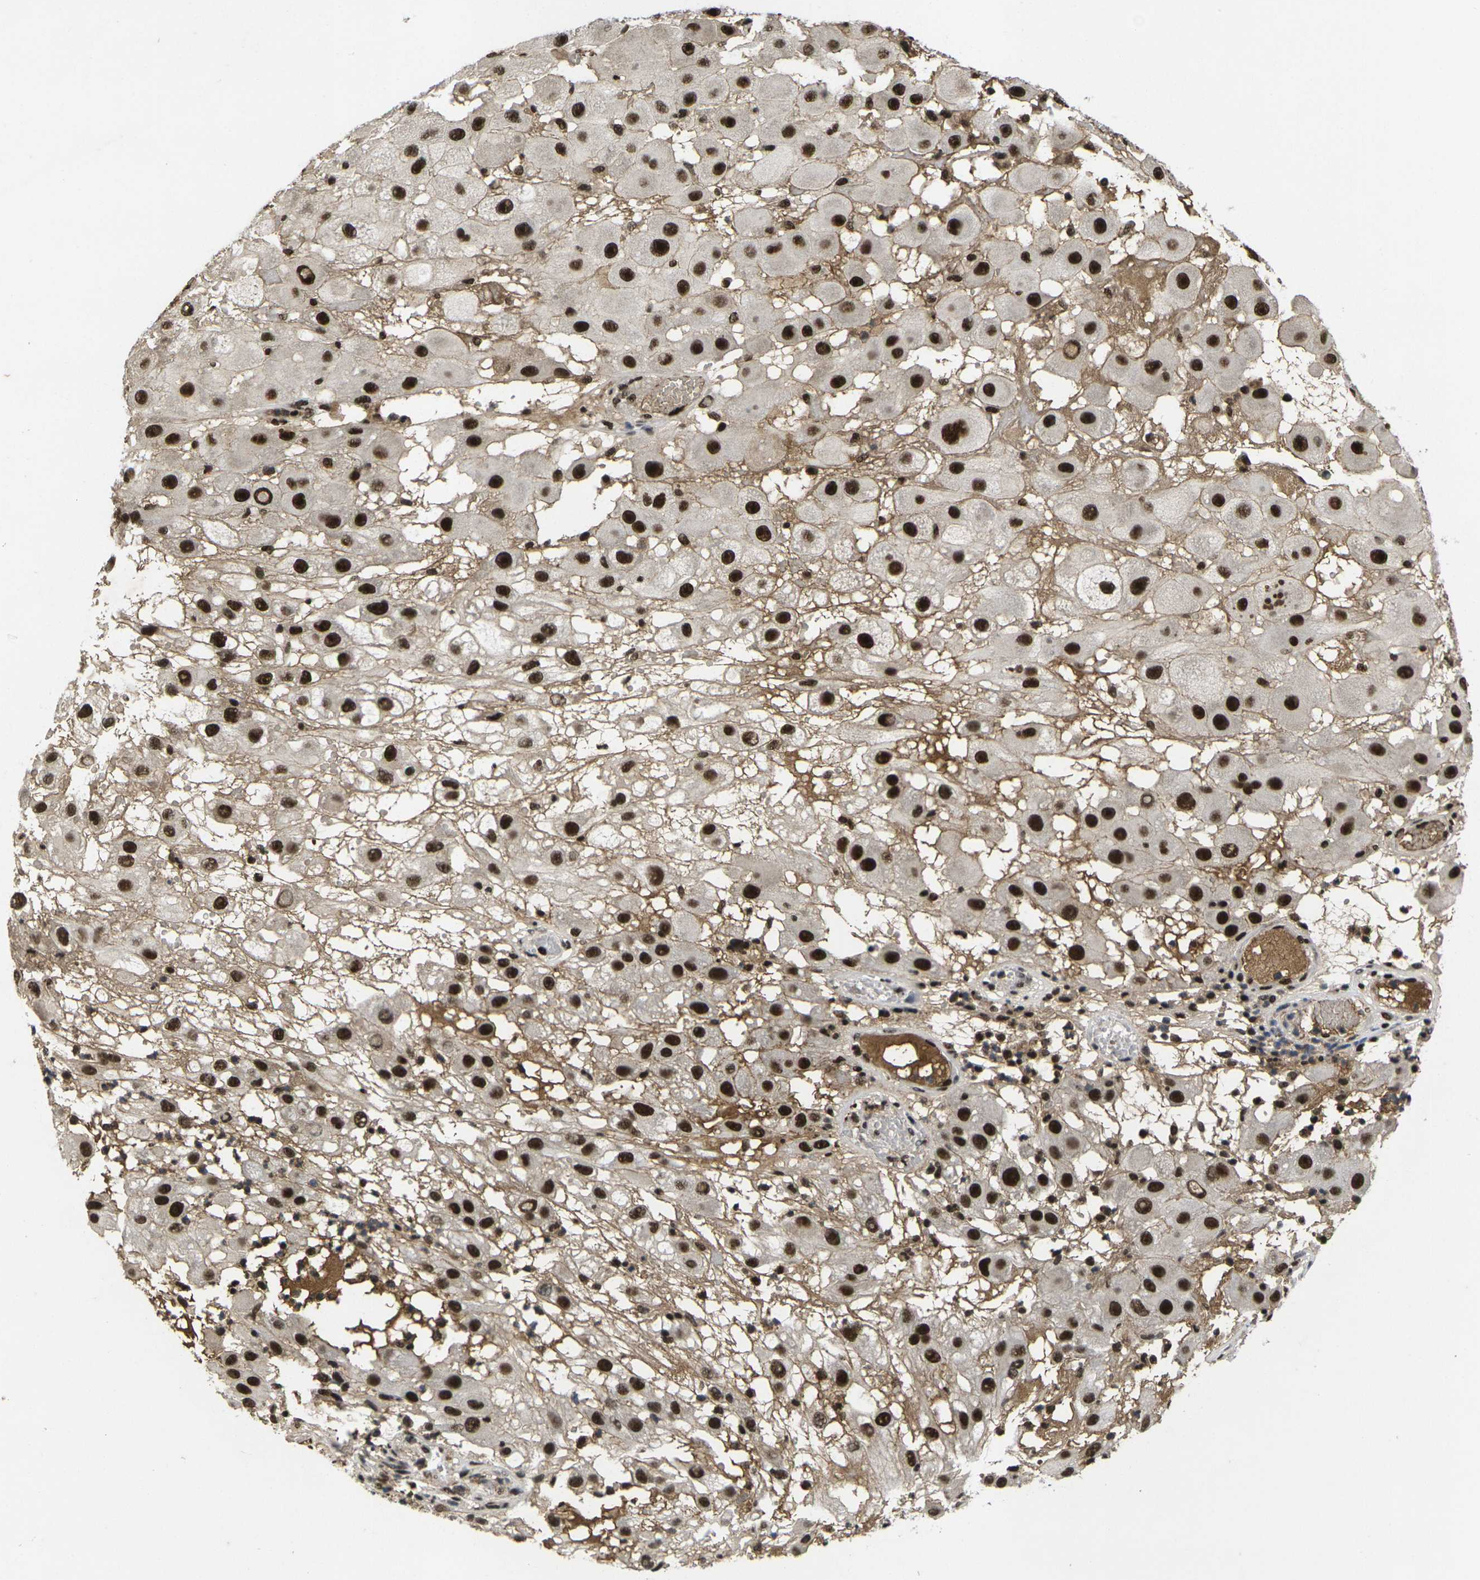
{"staining": {"intensity": "strong", "quantity": ">75%", "location": "nuclear"}, "tissue": "melanoma", "cell_type": "Tumor cells", "image_type": "cancer", "snomed": [{"axis": "morphology", "description": "Malignant melanoma, NOS"}, {"axis": "topography", "description": "Skin"}], "caption": "Melanoma stained with a brown dye reveals strong nuclear positive expression in approximately >75% of tumor cells.", "gene": "GTF2E1", "patient": {"sex": "female", "age": 81}}